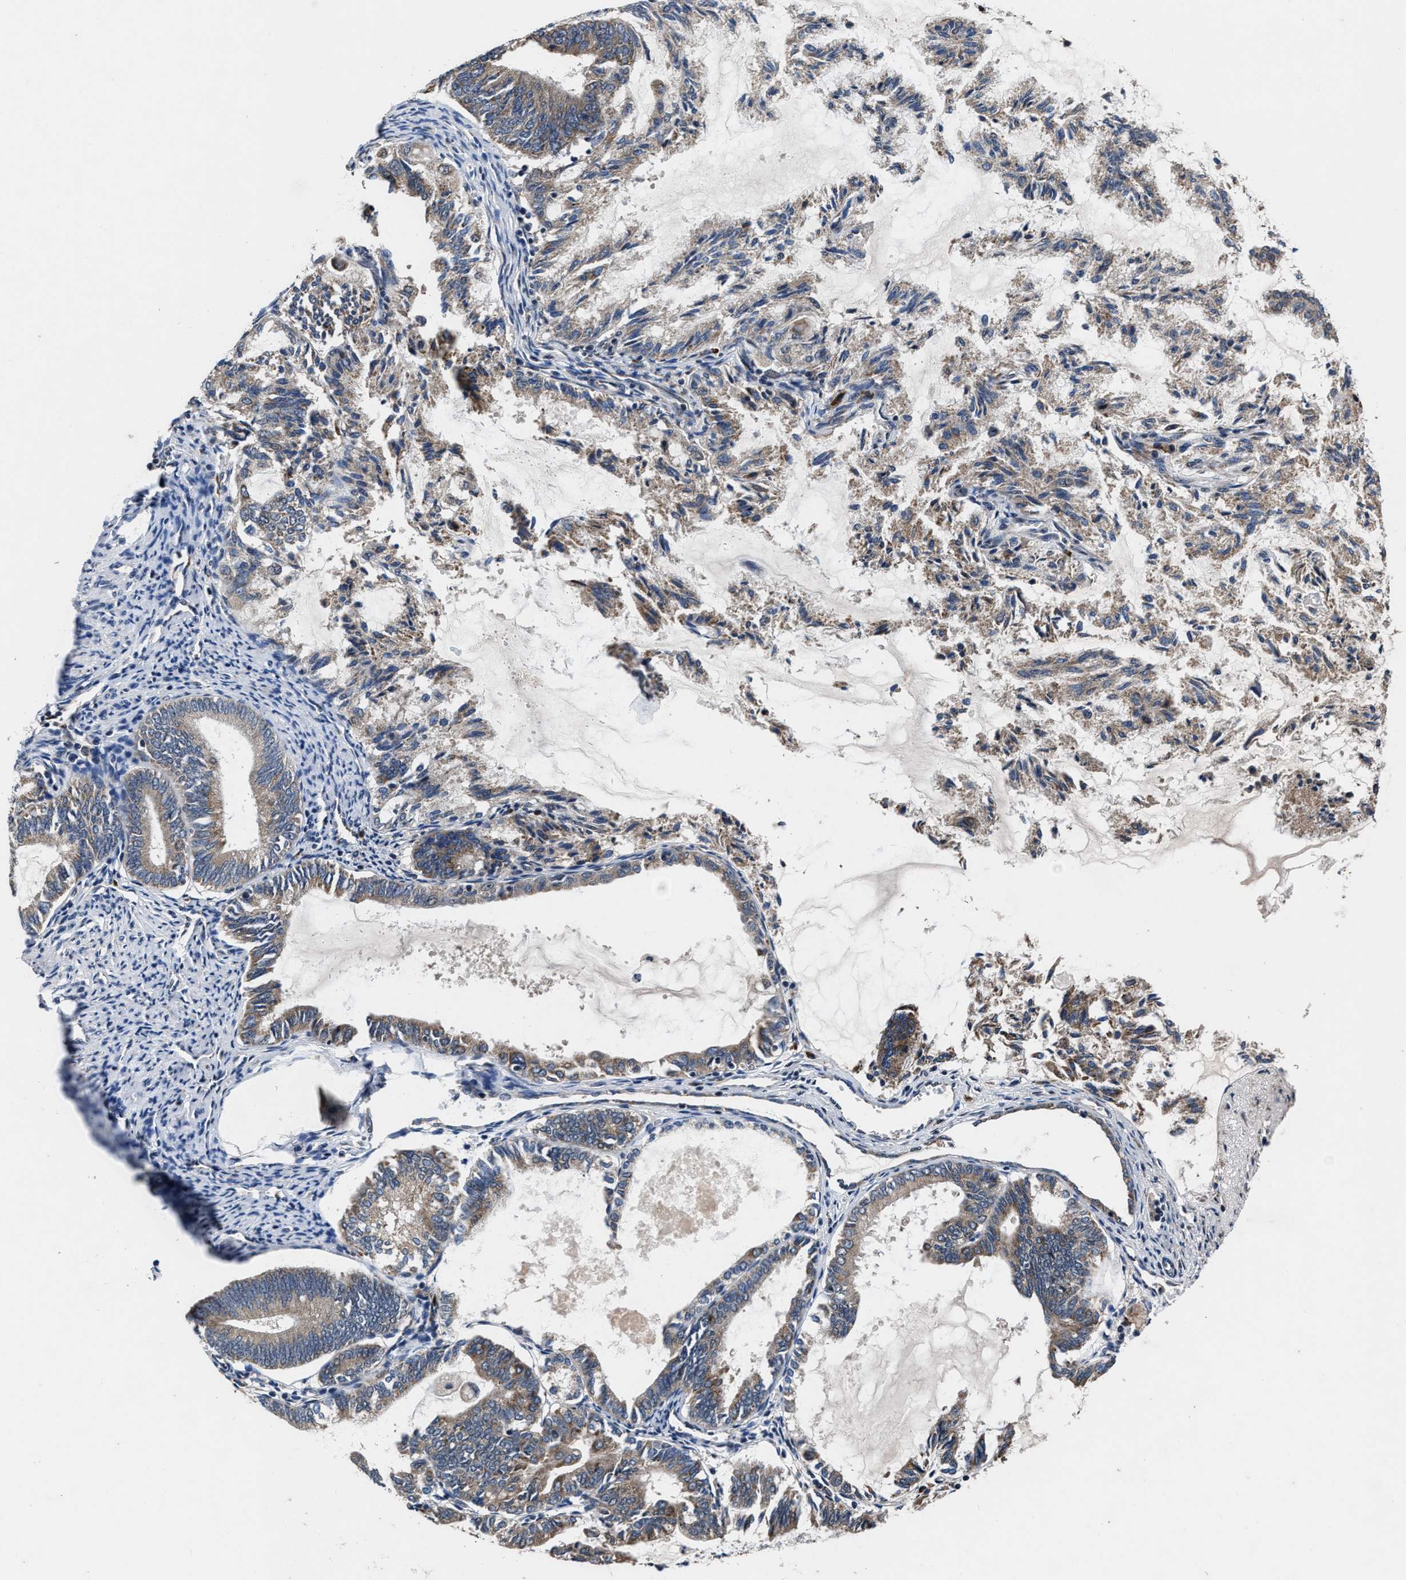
{"staining": {"intensity": "moderate", "quantity": "25%-75%", "location": "cytoplasmic/membranous"}, "tissue": "endometrial cancer", "cell_type": "Tumor cells", "image_type": "cancer", "snomed": [{"axis": "morphology", "description": "Adenocarcinoma, NOS"}, {"axis": "topography", "description": "Endometrium"}], "caption": "Protein staining demonstrates moderate cytoplasmic/membranous expression in about 25%-75% of tumor cells in adenocarcinoma (endometrial). (DAB = brown stain, brightfield microscopy at high magnification).", "gene": "TMEM53", "patient": {"sex": "female", "age": 86}}